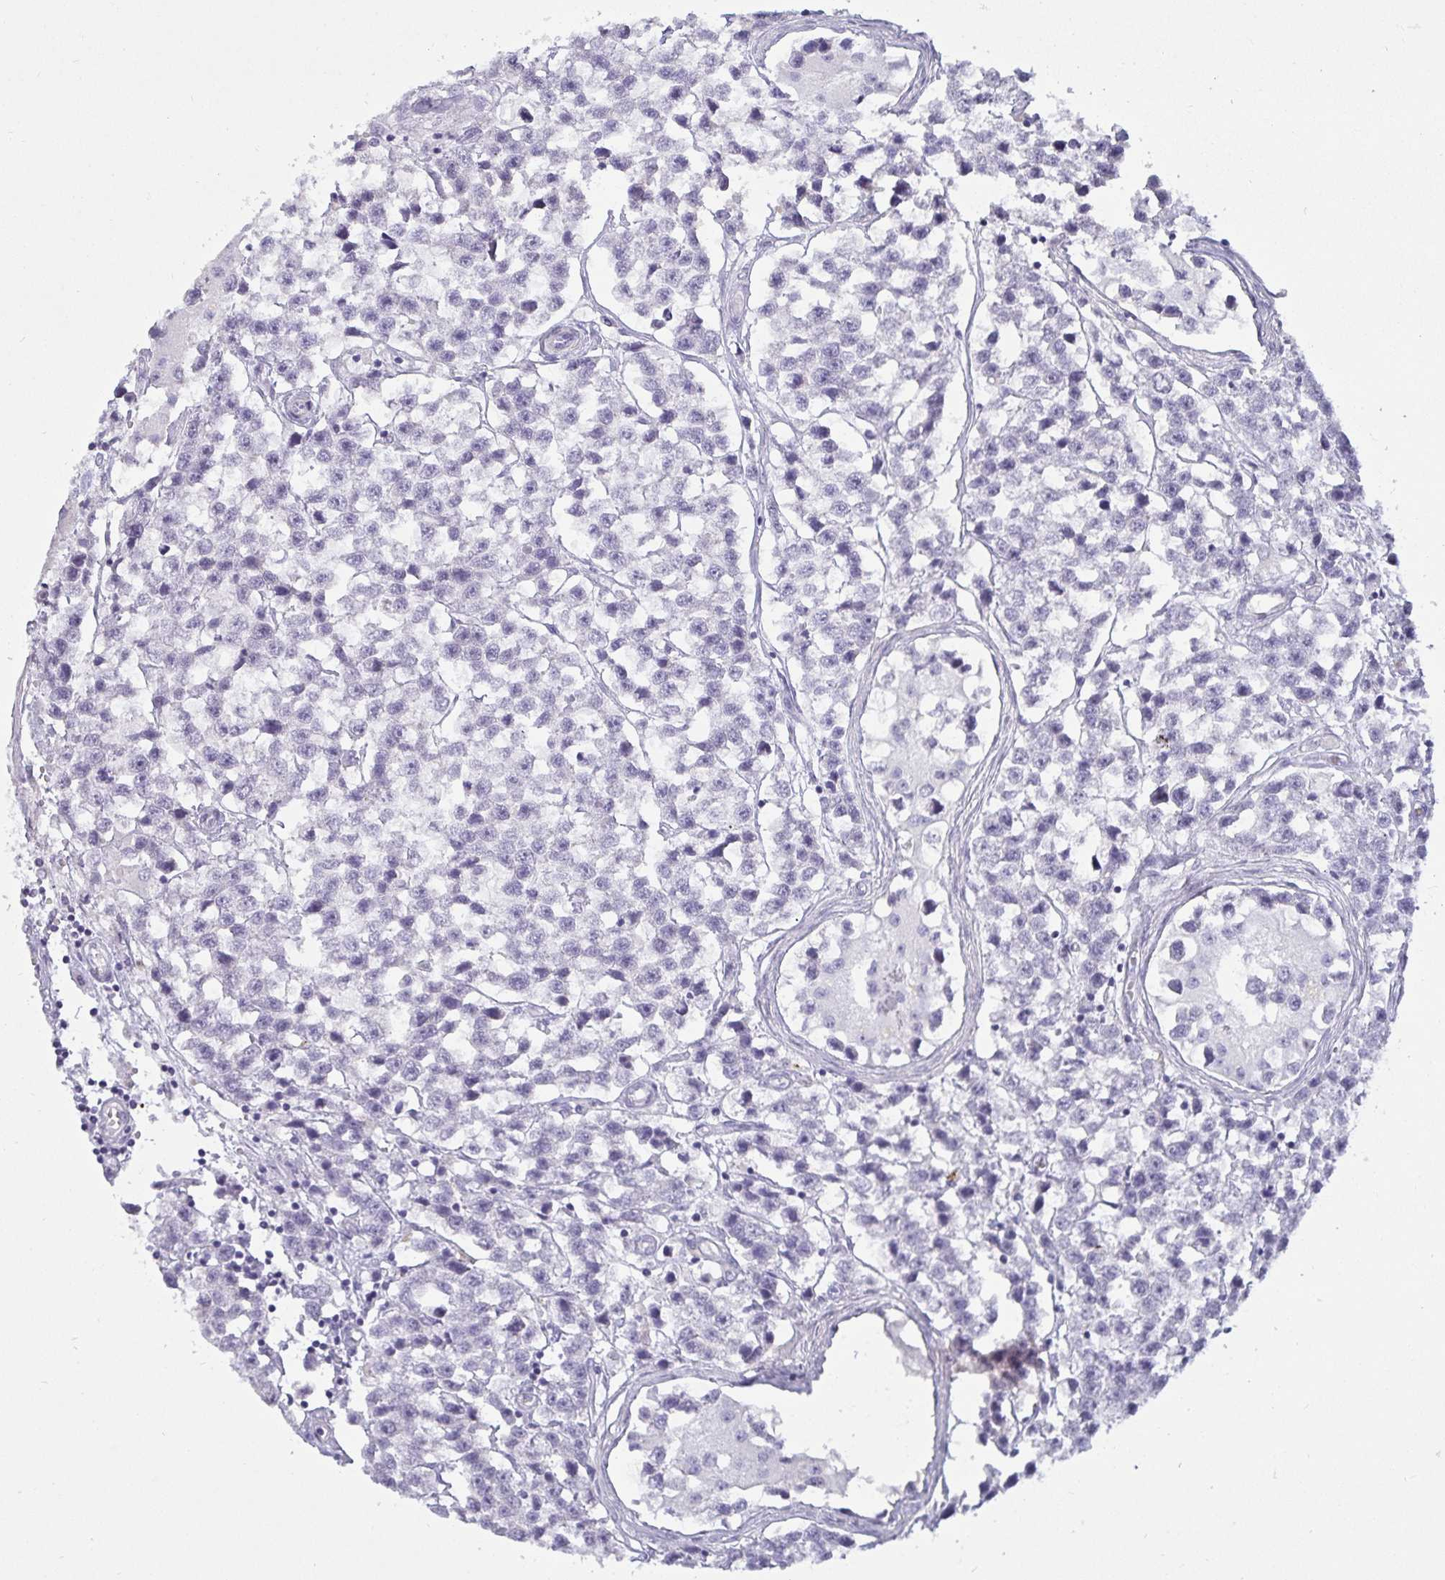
{"staining": {"intensity": "negative", "quantity": "none", "location": "none"}, "tissue": "testis cancer", "cell_type": "Tumor cells", "image_type": "cancer", "snomed": [{"axis": "morphology", "description": "Seminoma, NOS"}, {"axis": "topography", "description": "Testis"}], "caption": "This image is of seminoma (testis) stained with IHC to label a protein in brown with the nuclei are counter-stained blue. There is no expression in tumor cells.", "gene": "SPAG4", "patient": {"sex": "male", "age": 26}}